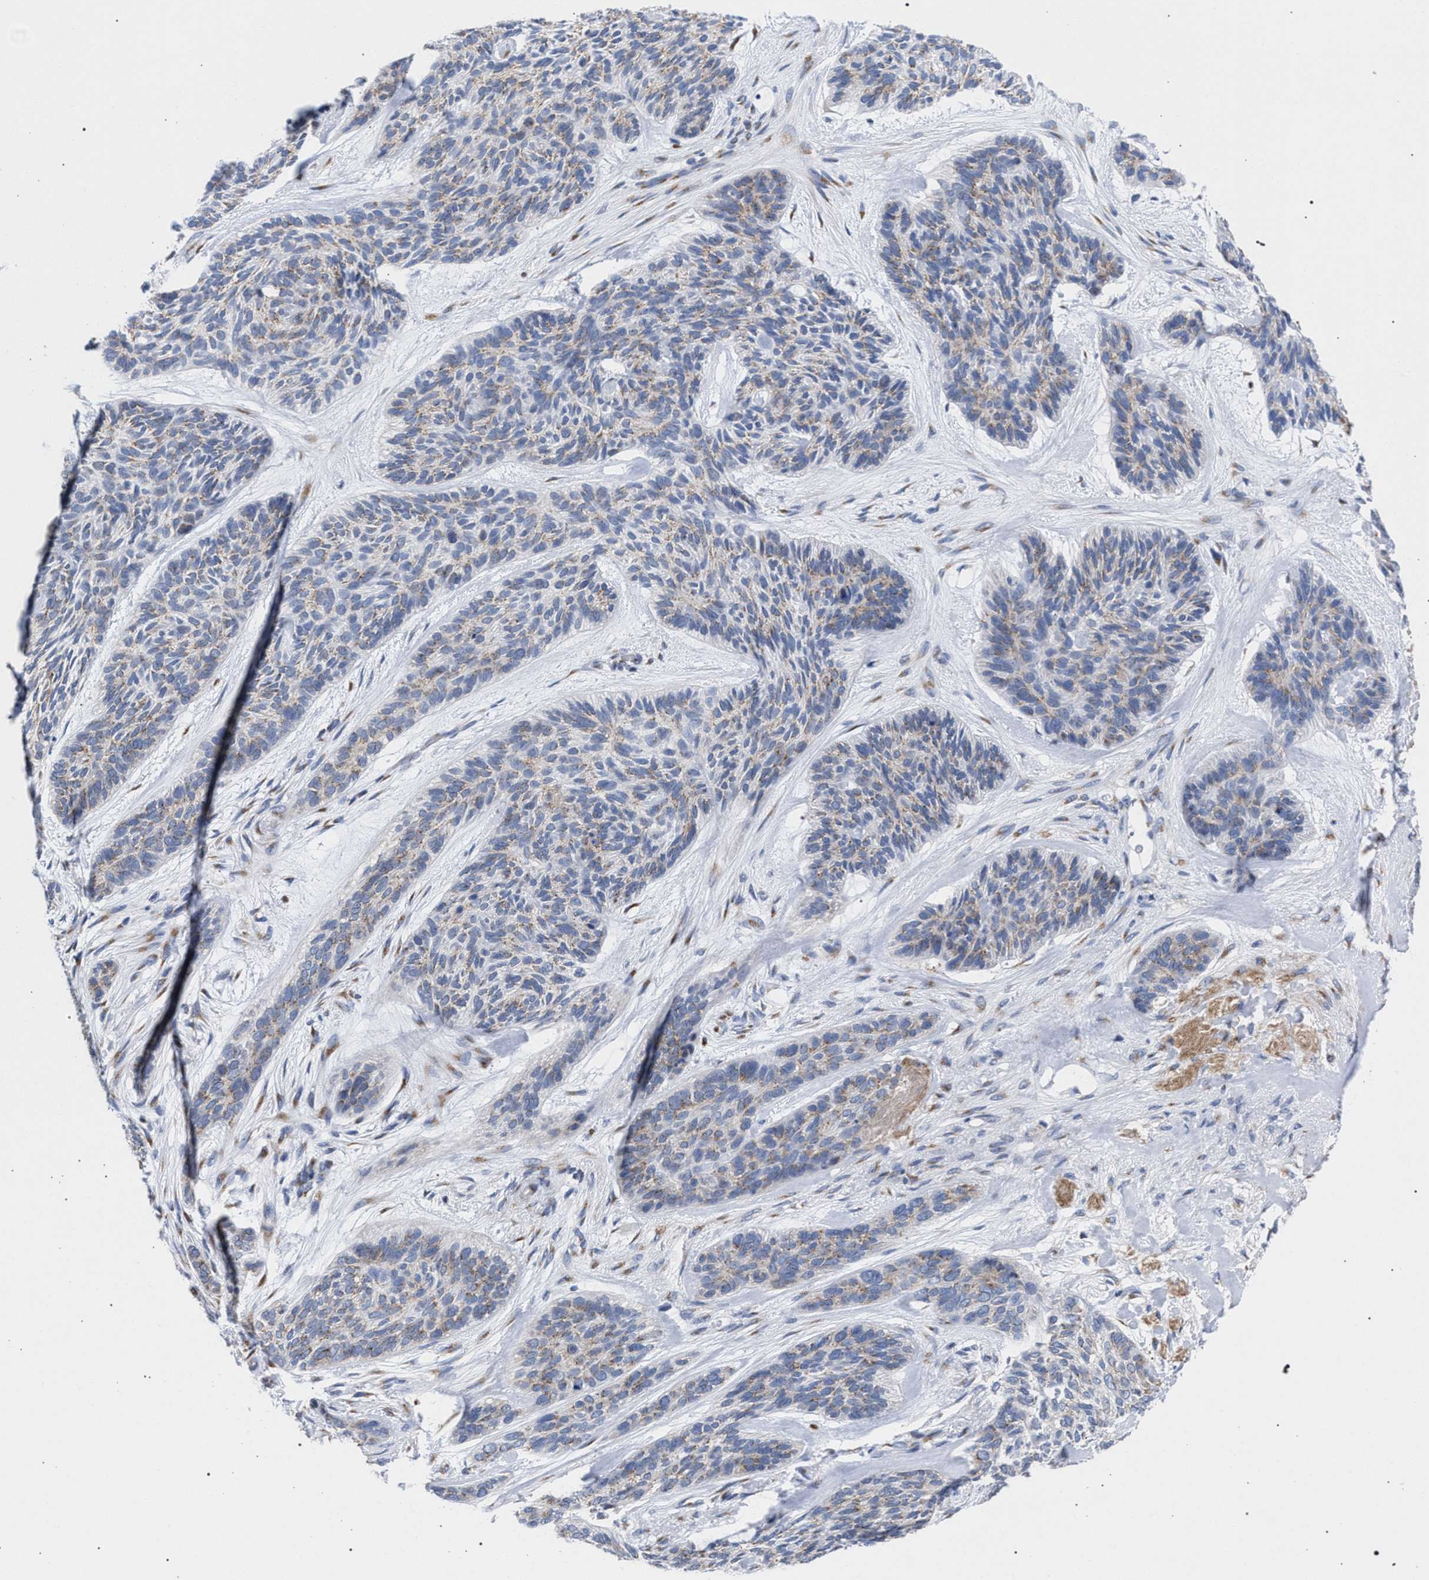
{"staining": {"intensity": "weak", "quantity": "25%-75%", "location": "cytoplasmic/membranous"}, "tissue": "skin cancer", "cell_type": "Tumor cells", "image_type": "cancer", "snomed": [{"axis": "morphology", "description": "Basal cell carcinoma"}, {"axis": "topography", "description": "Skin"}], "caption": "A brown stain highlights weak cytoplasmic/membranous positivity of a protein in skin cancer tumor cells.", "gene": "GOLGA2", "patient": {"sex": "male", "age": 55}}